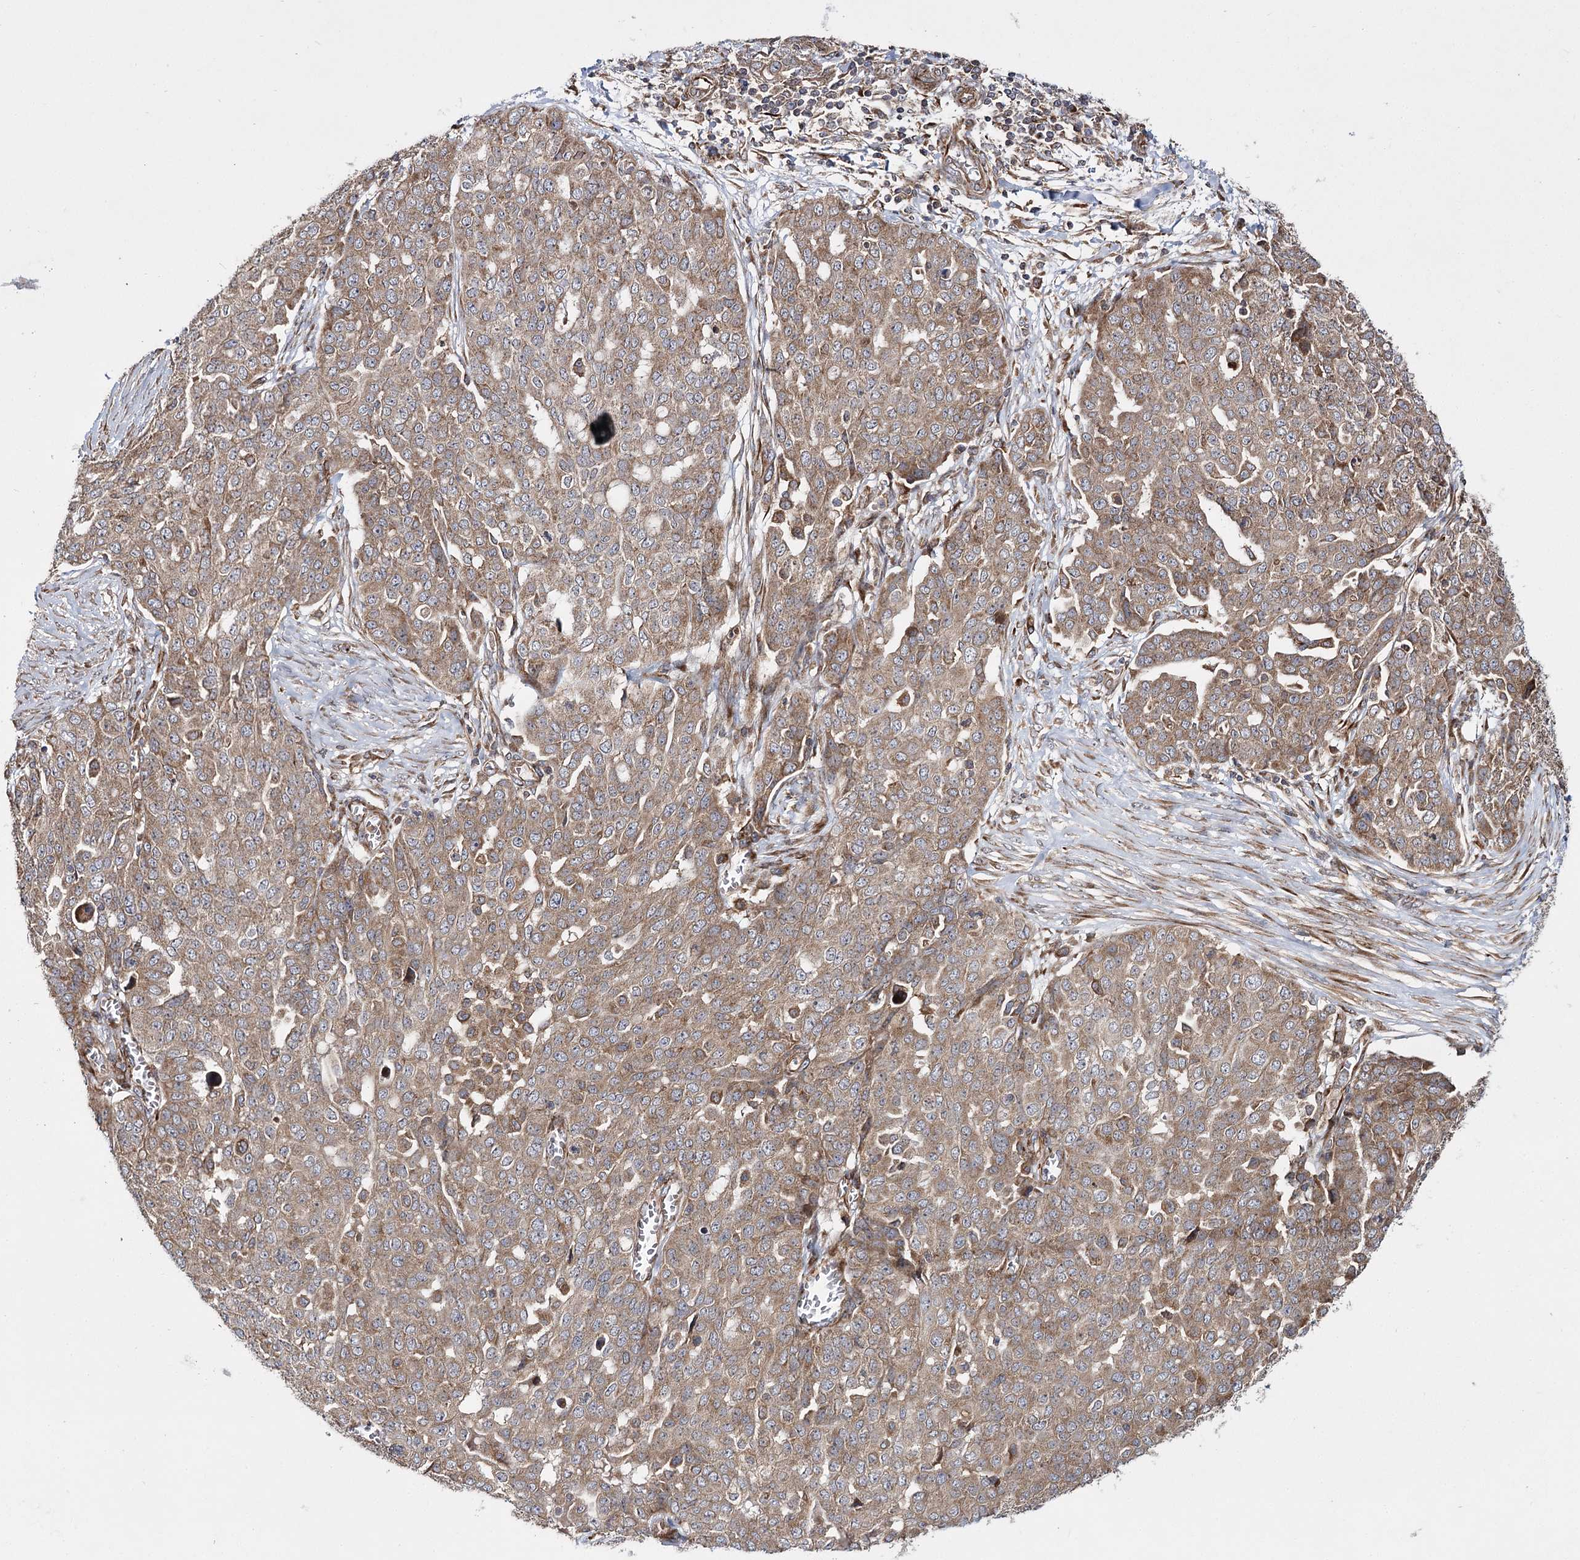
{"staining": {"intensity": "moderate", "quantity": ">75%", "location": "cytoplasmic/membranous"}, "tissue": "ovarian cancer", "cell_type": "Tumor cells", "image_type": "cancer", "snomed": [{"axis": "morphology", "description": "Cystadenocarcinoma, serous, NOS"}, {"axis": "topography", "description": "Soft tissue"}, {"axis": "topography", "description": "Ovary"}], "caption": "Ovarian cancer (serous cystadenocarcinoma) stained for a protein (brown) exhibits moderate cytoplasmic/membranous positive expression in about >75% of tumor cells.", "gene": "HECTD2", "patient": {"sex": "female", "age": 57}}